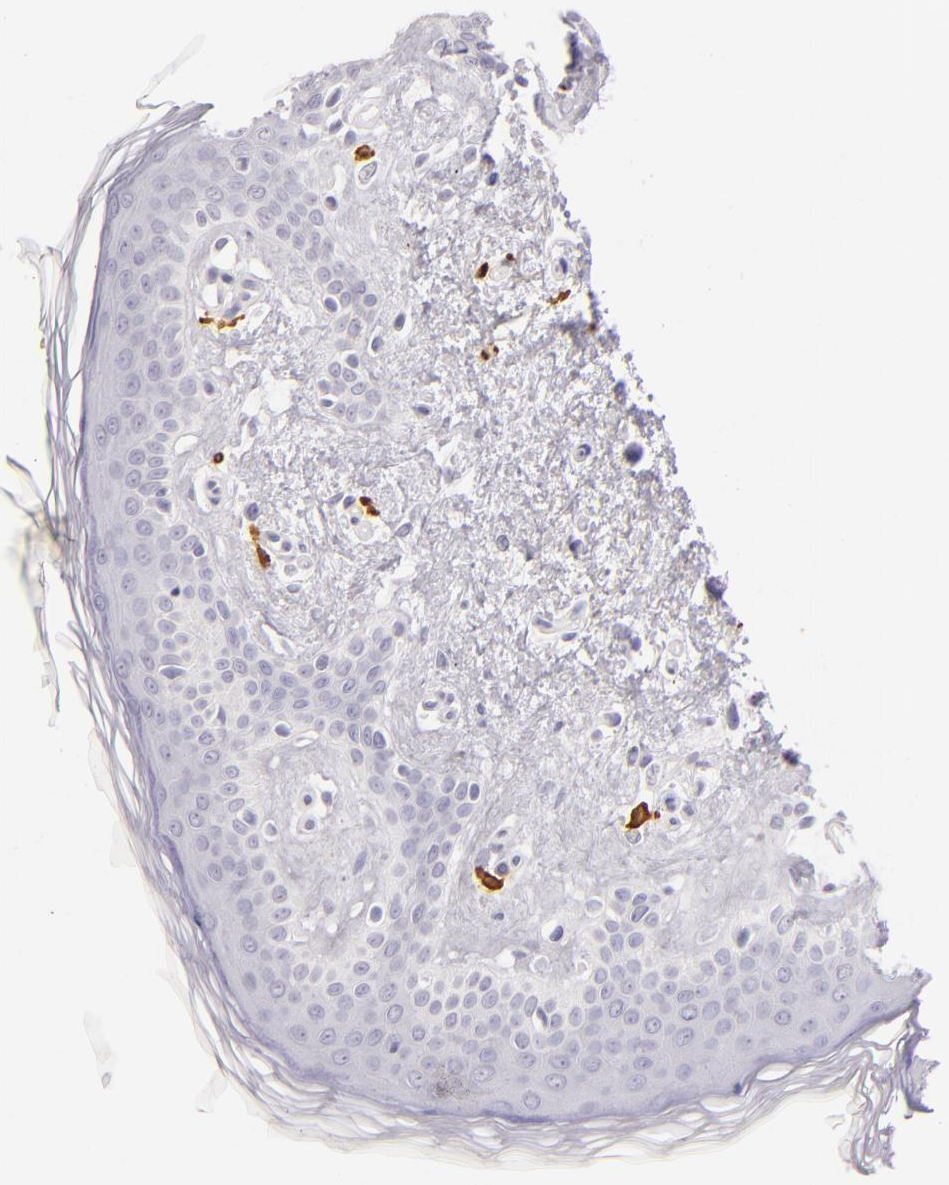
{"staining": {"intensity": "negative", "quantity": "none", "location": "none"}, "tissue": "skin cancer", "cell_type": "Tumor cells", "image_type": "cancer", "snomed": [{"axis": "morphology", "description": "Basal cell carcinoma"}, {"axis": "topography", "description": "Skin"}], "caption": "Basal cell carcinoma (skin) stained for a protein using immunohistochemistry shows no positivity tumor cells.", "gene": "TPSD1", "patient": {"sex": "female", "age": 78}}